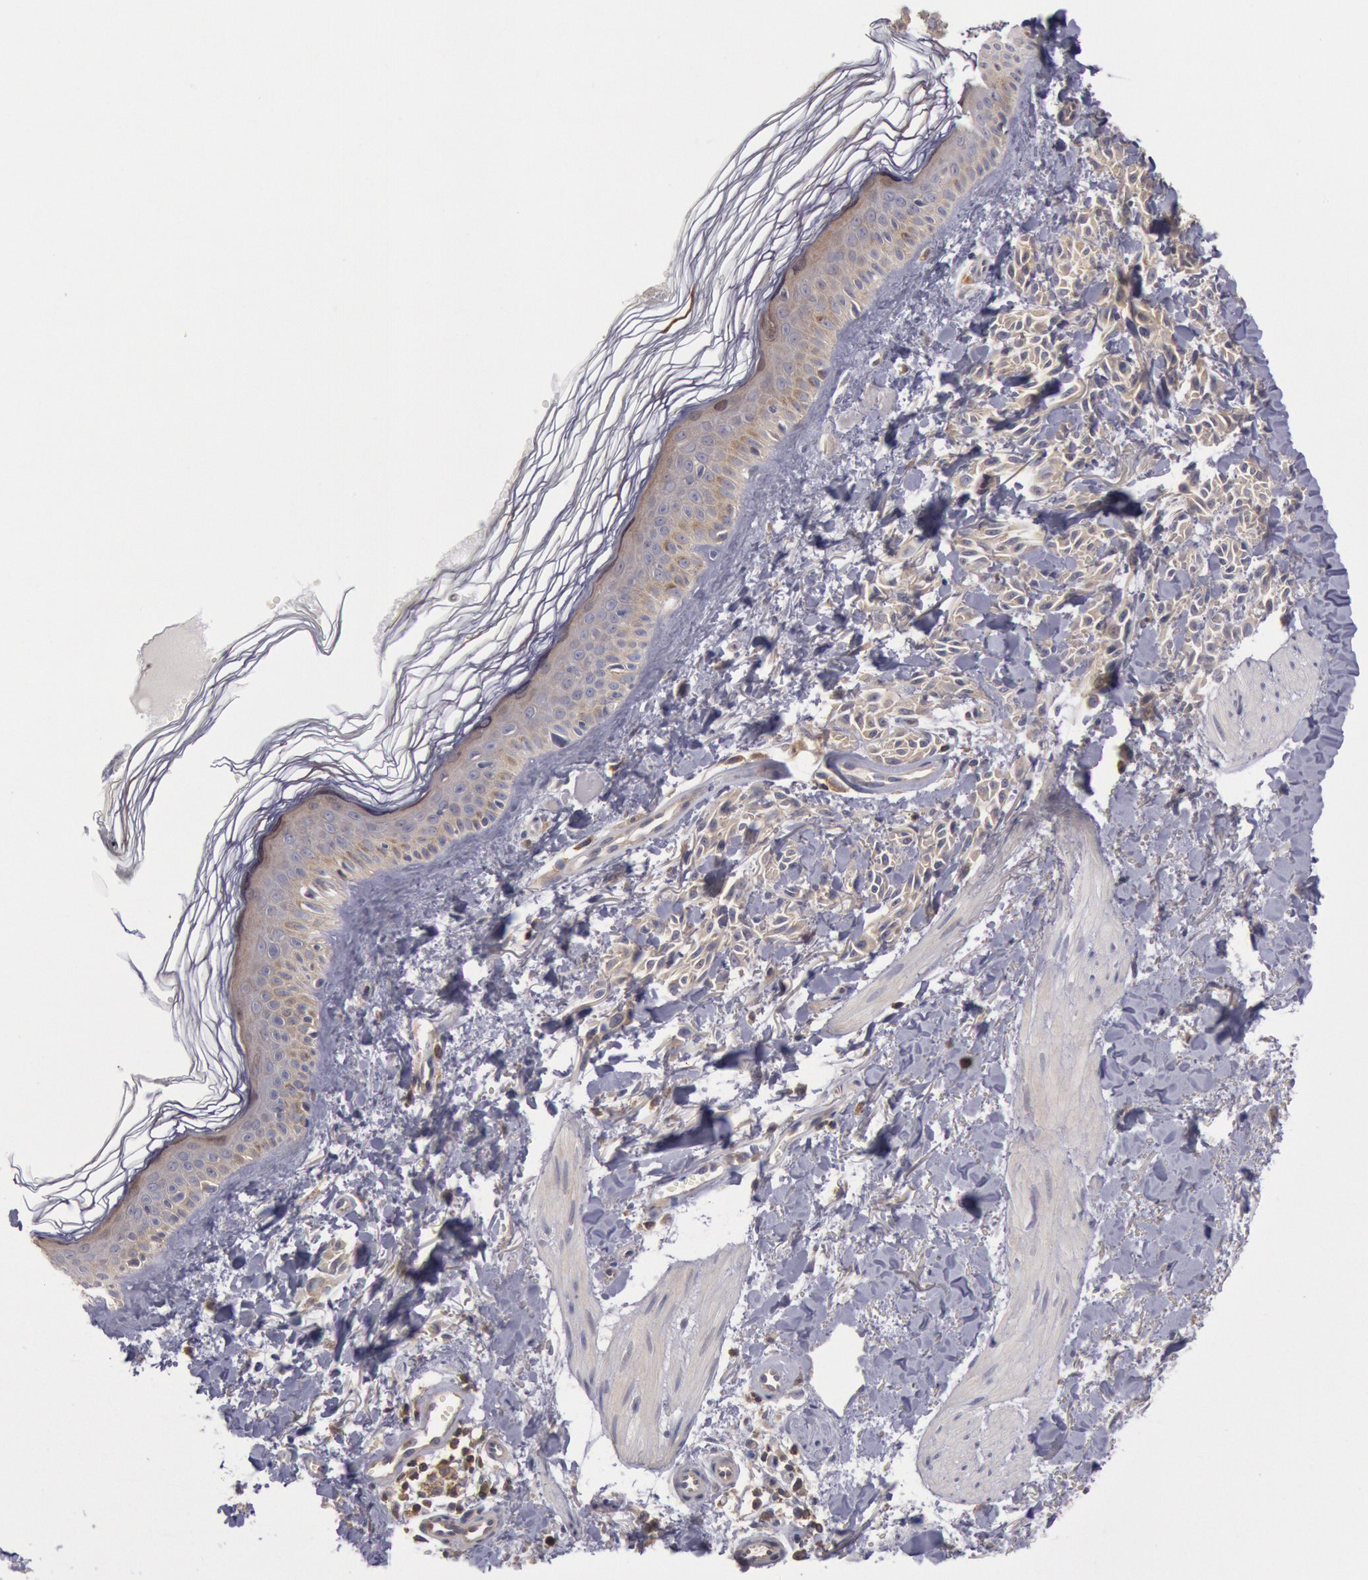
{"staining": {"intensity": "weak", "quantity": ">75%", "location": "cytoplasmic/membranous"}, "tissue": "melanoma", "cell_type": "Tumor cells", "image_type": "cancer", "snomed": [{"axis": "morphology", "description": "Malignant melanoma, NOS"}, {"axis": "topography", "description": "Skin"}], "caption": "The image shows a brown stain indicating the presence of a protein in the cytoplasmic/membranous of tumor cells in melanoma.", "gene": "PIK3R1", "patient": {"sex": "female", "age": 73}}